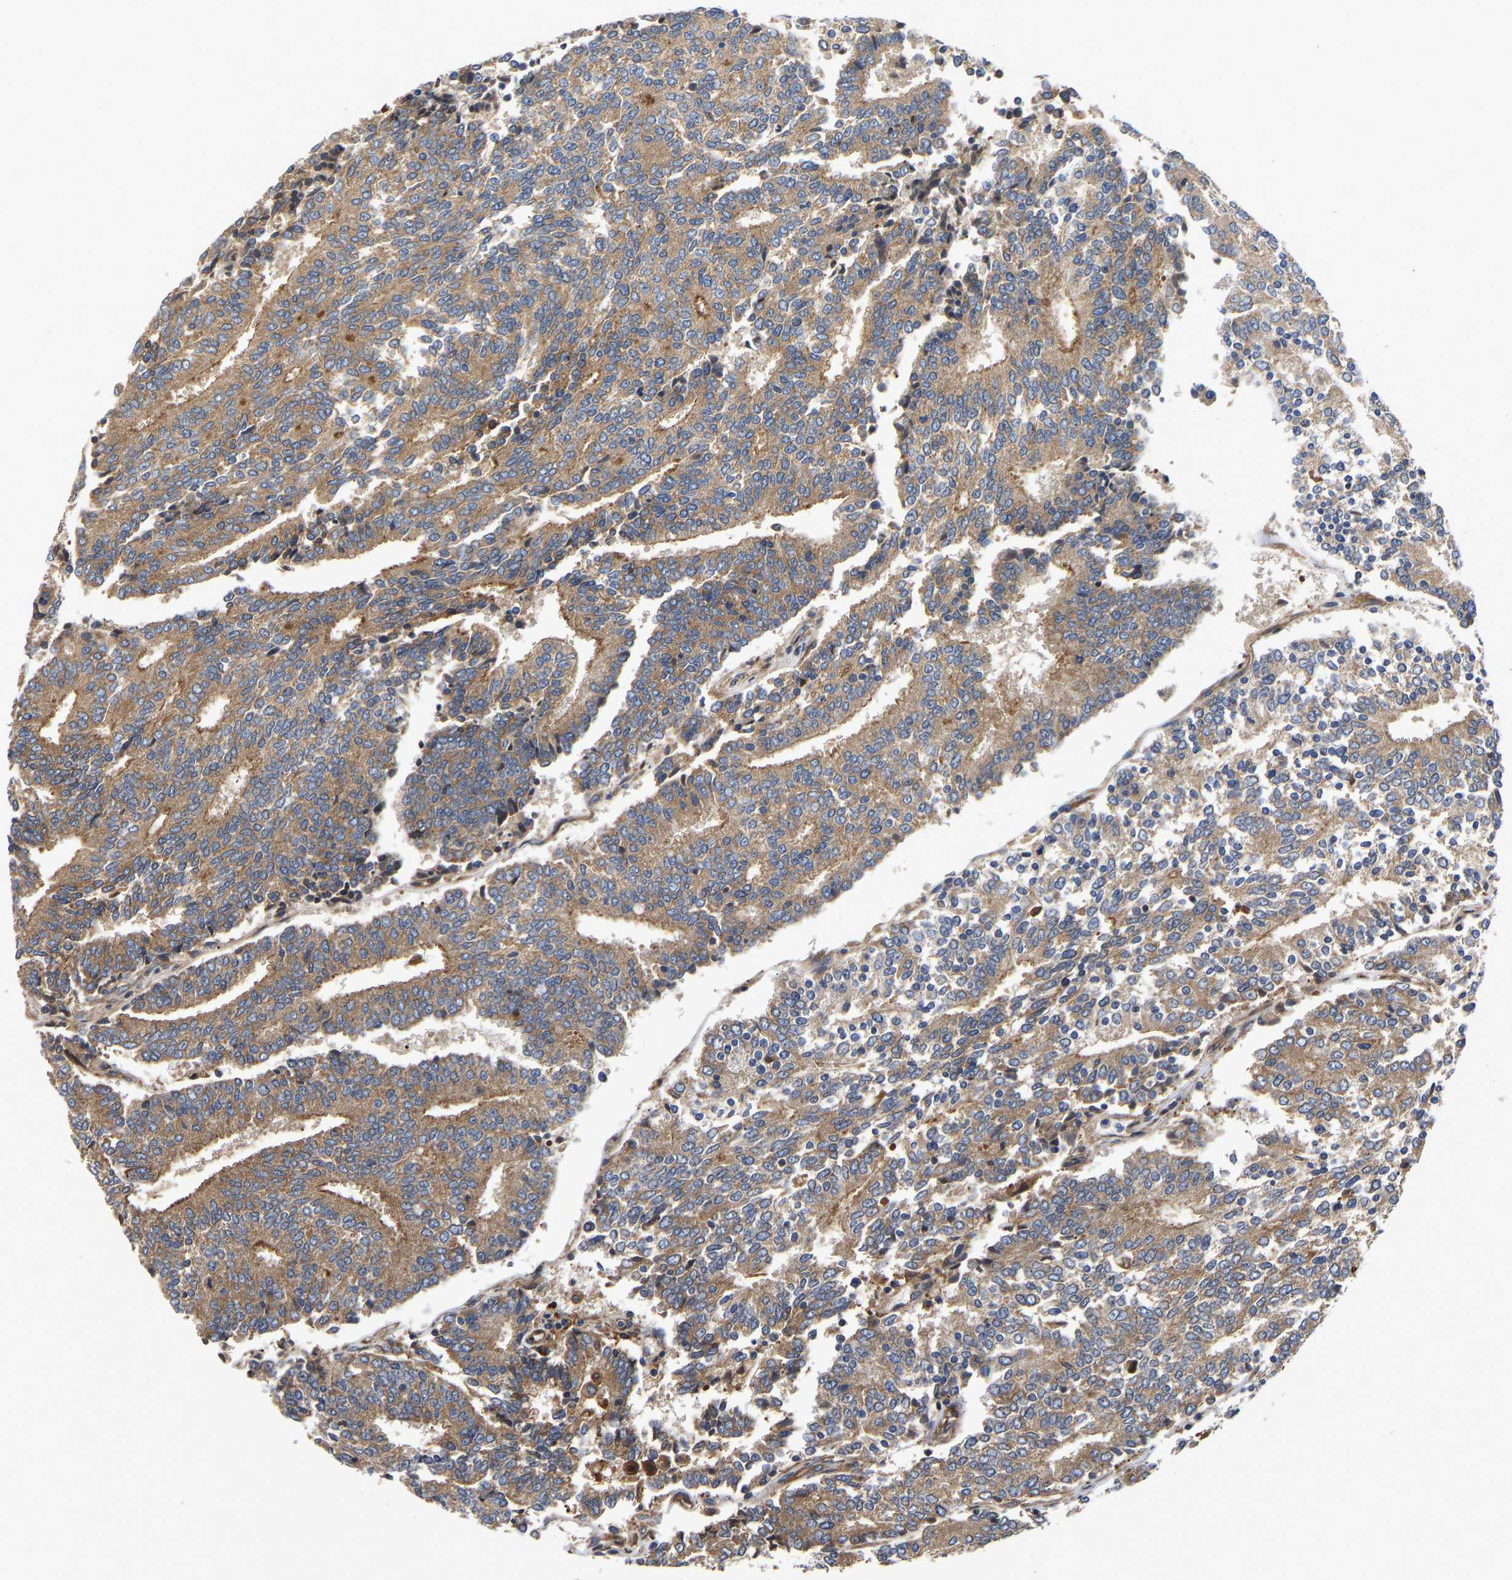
{"staining": {"intensity": "moderate", "quantity": ">75%", "location": "cytoplasmic/membranous"}, "tissue": "prostate cancer", "cell_type": "Tumor cells", "image_type": "cancer", "snomed": [{"axis": "morphology", "description": "Normal tissue, NOS"}, {"axis": "morphology", "description": "Adenocarcinoma, High grade"}, {"axis": "topography", "description": "Prostate"}, {"axis": "topography", "description": "Seminal veicle"}], "caption": "An image of high-grade adenocarcinoma (prostate) stained for a protein reveals moderate cytoplasmic/membranous brown staining in tumor cells. The protein of interest is shown in brown color, while the nuclei are stained blue.", "gene": "FLNB", "patient": {"sex": "male", "age": 55}}